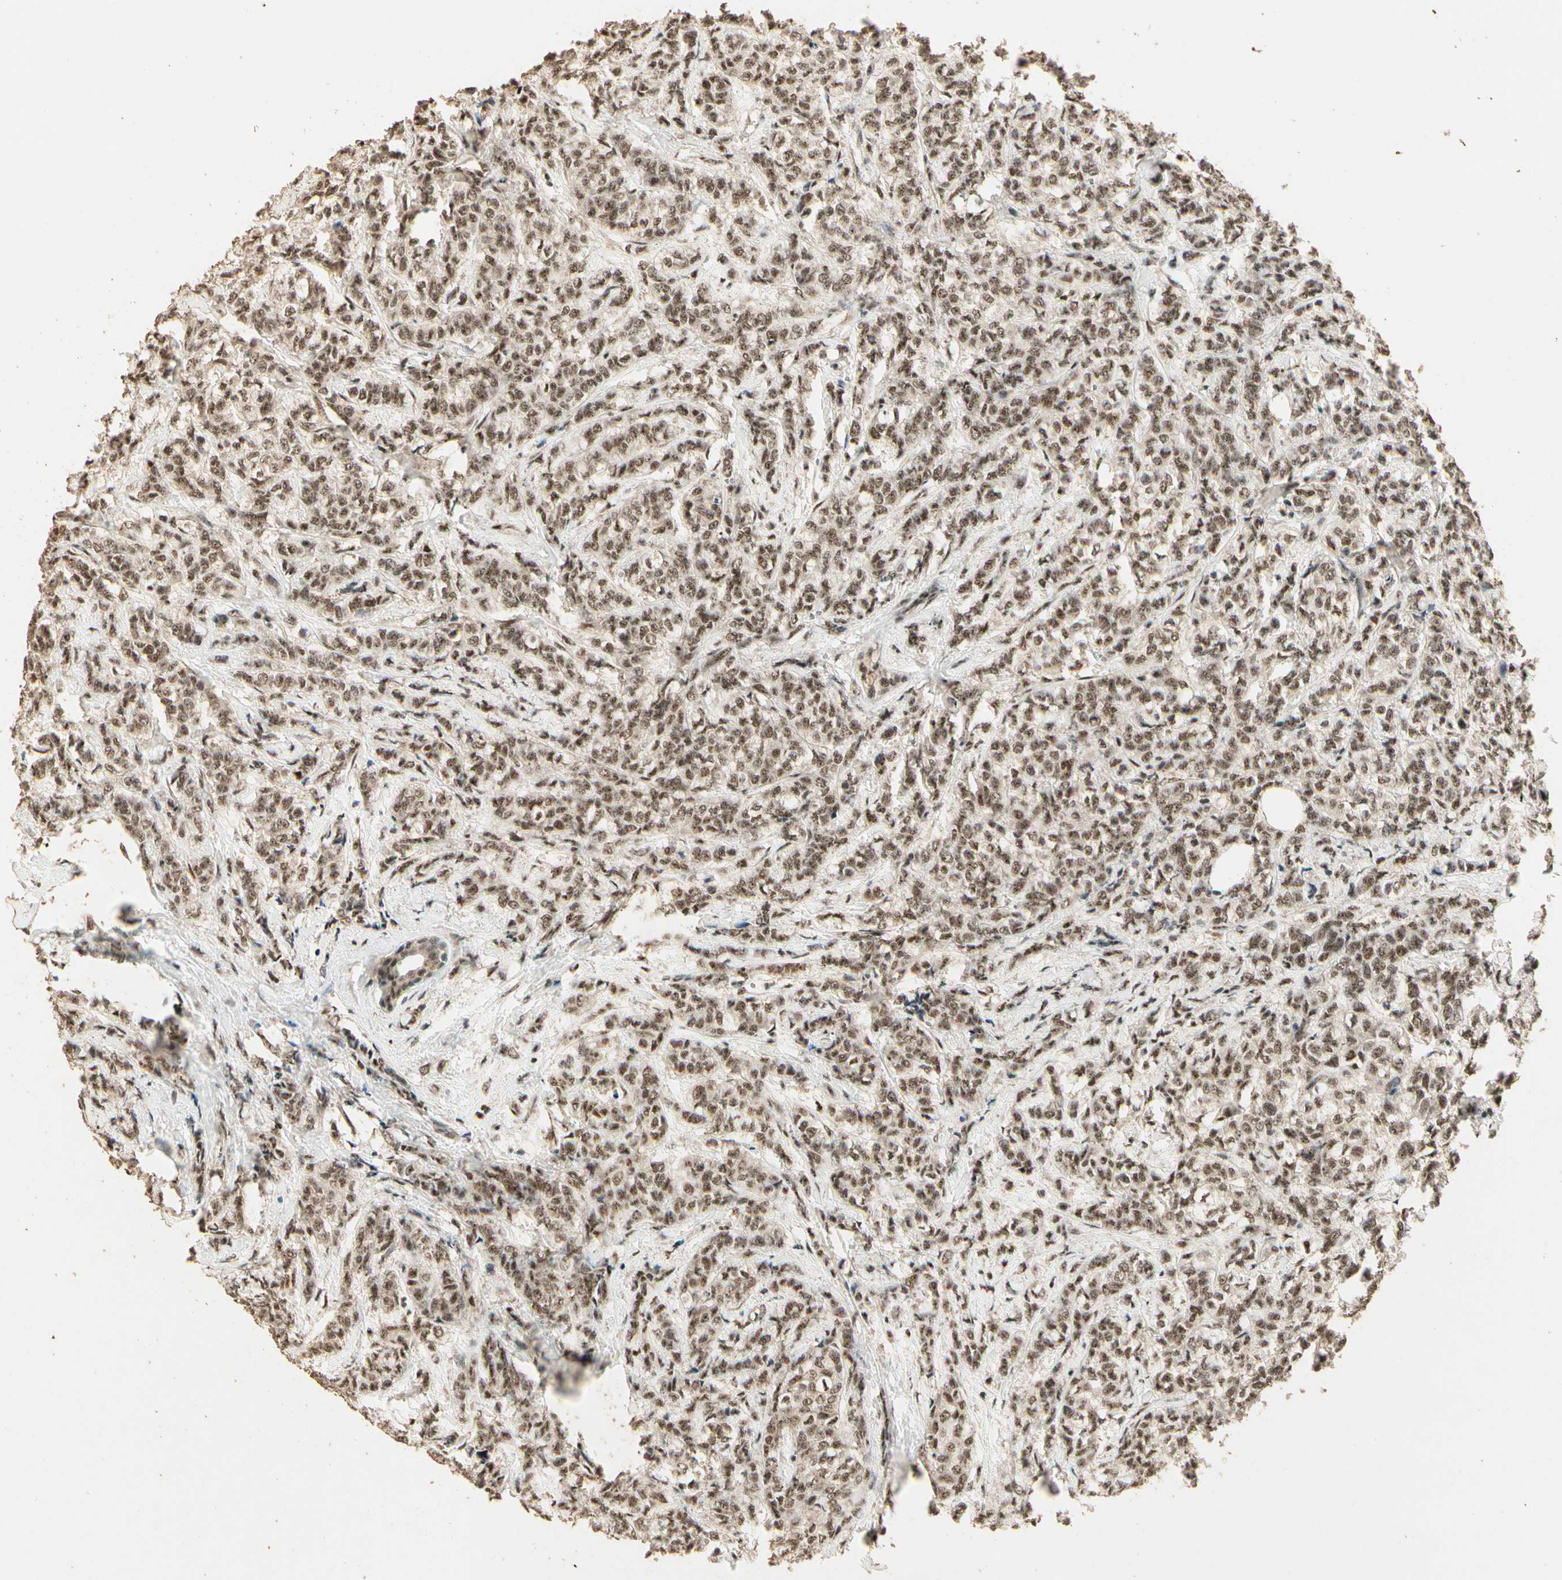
{"staining": {"intensity": "moderate", "quantity": ">75%", "location": "cytoplasmic/membranous,nuclear"}, "tissue": "breast cancer", "cell_type": "Tumor cells", "image_type": "cancer", "snomed": [{"axis": "morphology", "description": "Lobular carcinoma"}, {"axis": "topography", "description": "Breast"}], "caption": "A medium amount of moderate cytoplasmic/membranous and nuclear staining is appreciated in about >75% of tumor cells in breast cancer (lobular carcinoma) tissue.", "gene": "RBM25", "patient": {"sex": "female", "age": 60}}